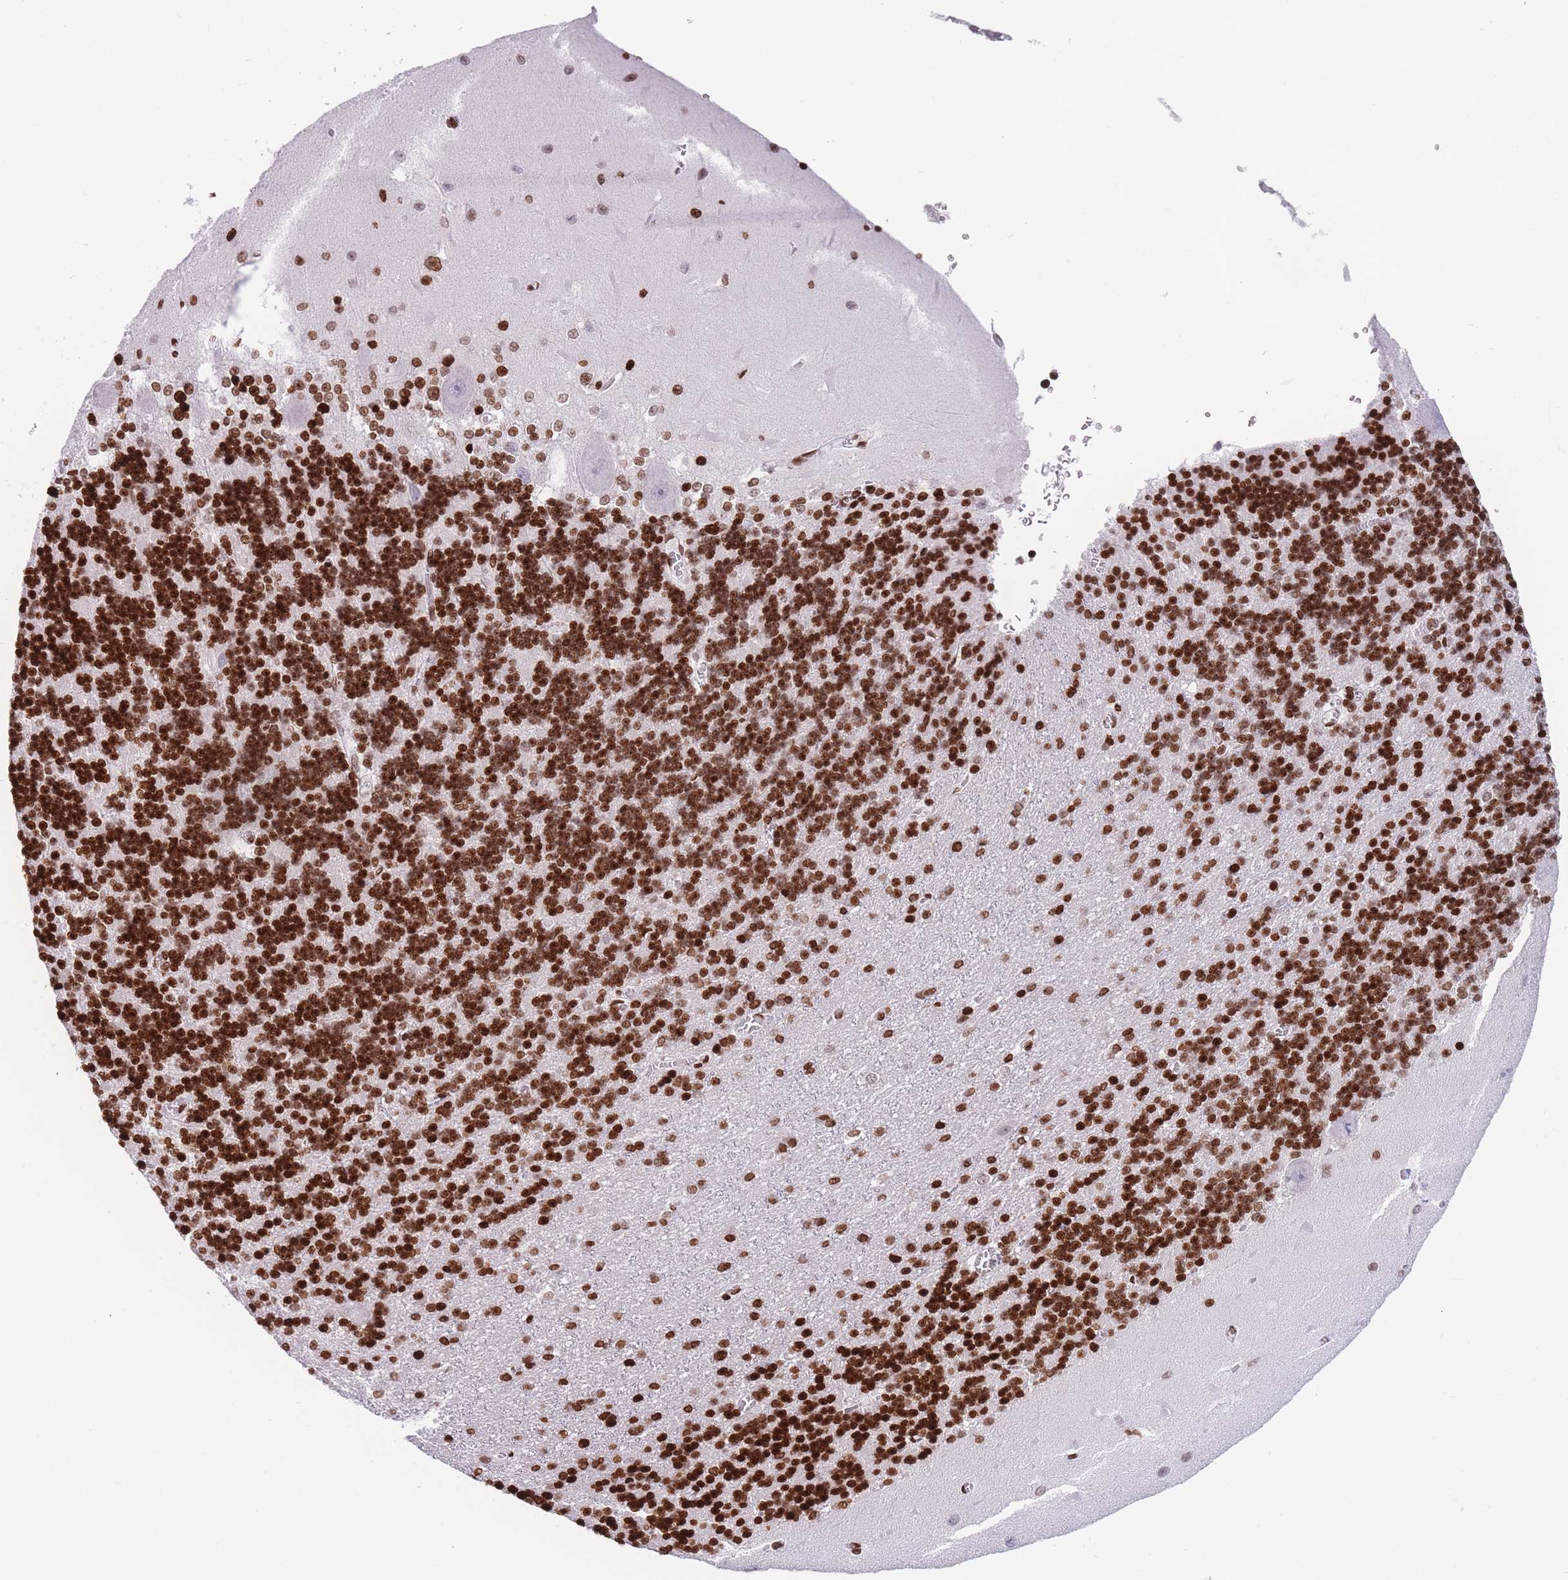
{"staining": {"intensity": "strong", "quantity": ">75%", "location": "nuclear"}, "tissue": "cerebellum", "cell_type": "Cells in granular layer", "image_type": "normal", "snomed": [{"axis": "morphology", "description": "Normal tissue, NOS"}, {"axis": "topography", "description": "Cerebellum"}], "caption": "Cells in granular layer show strong nuclear expression in about >75% of cells in normal cerebellum.", "gene": "AK9", "patient": {"sex": "male", "age": 37}}